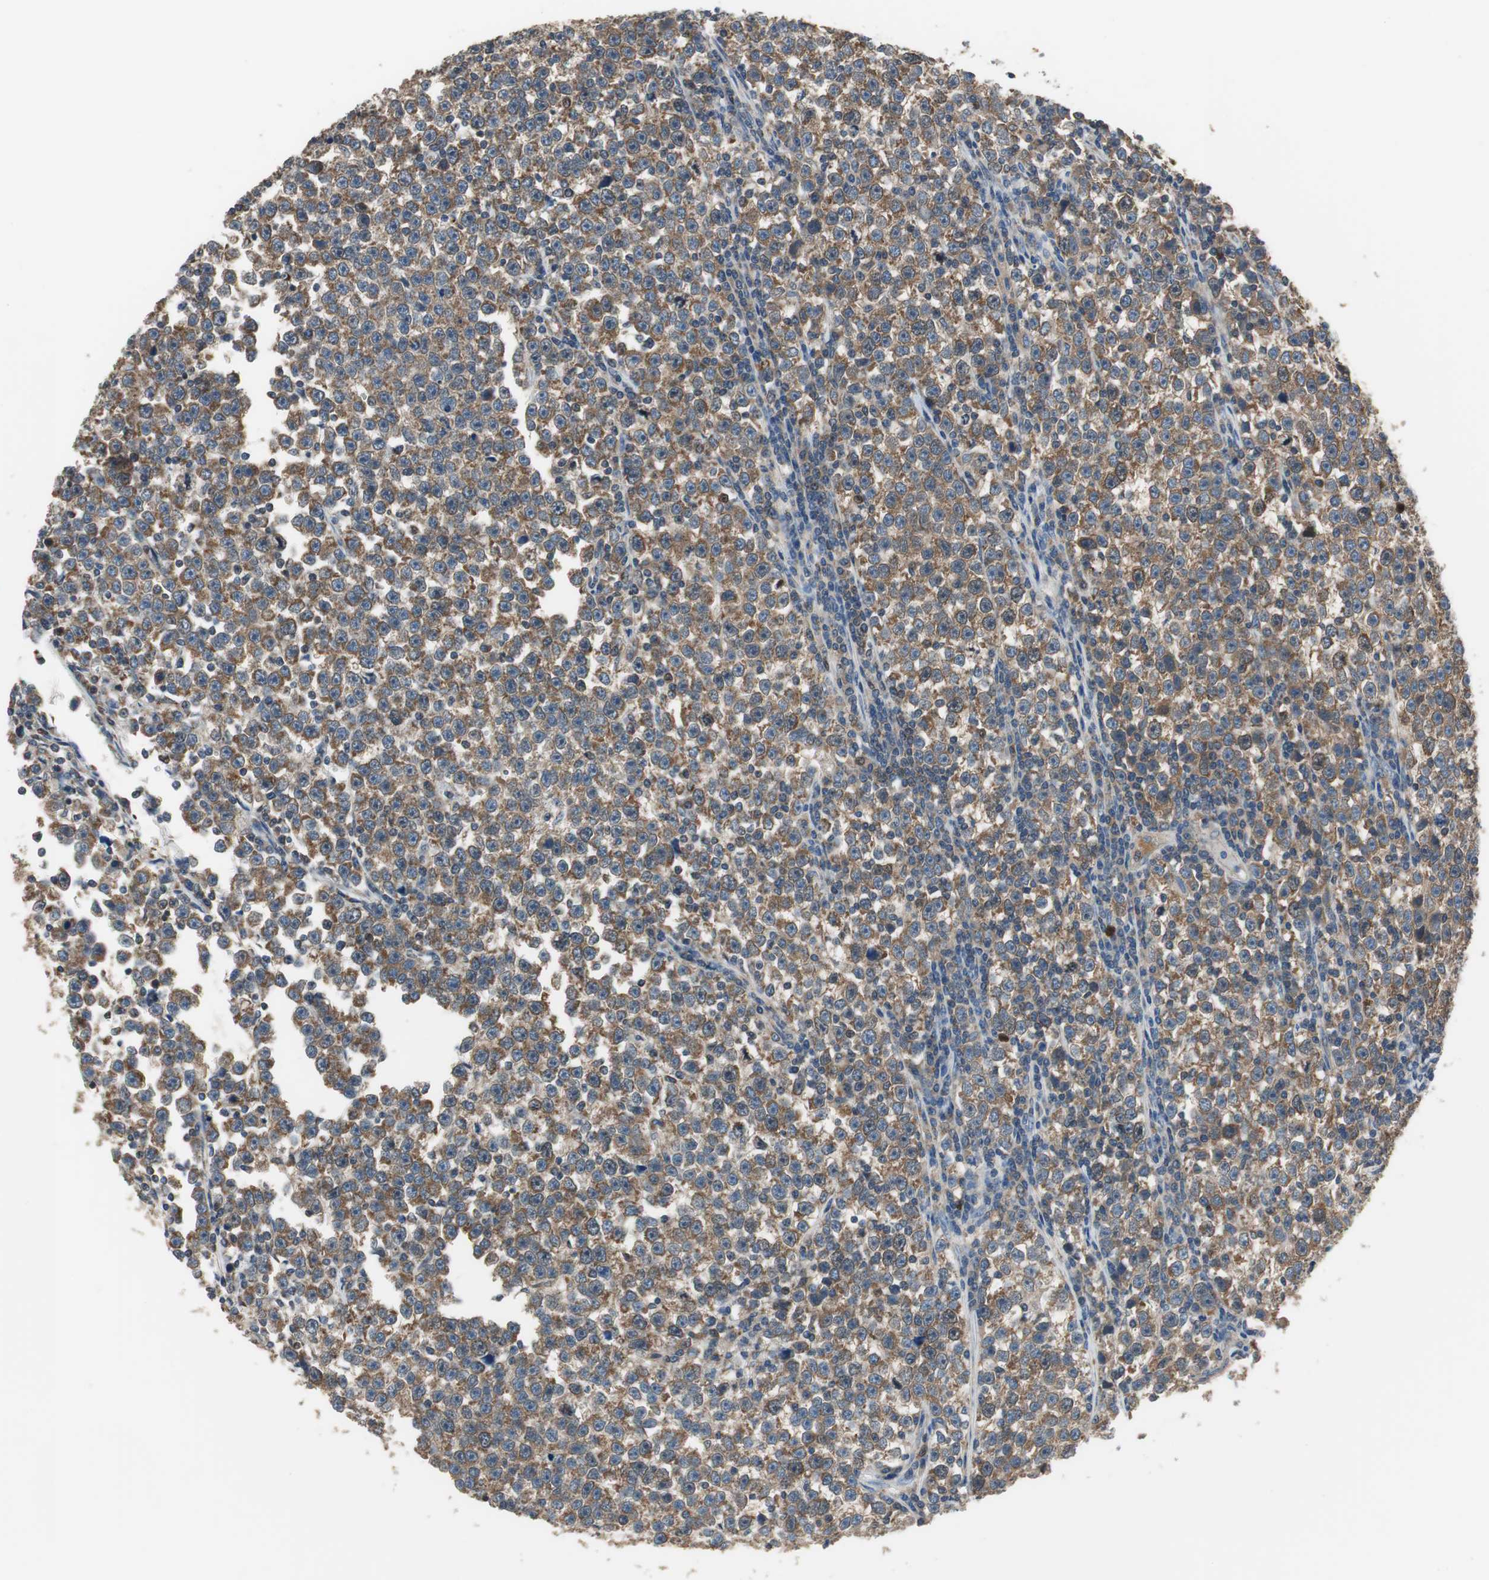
{"staining": {"intensity": "moderate", "quantity": ">75%", "location": "cytoplasmic/membranous"}, "tissue": "testis cancer", "cell_type": "Tumor cells", "image_type": "cancer", "snomed": [{"axis": "morphology", "description": "Seminoma, NOS"}, {"axis": "topography", "description": "Testis"}], "caption": "Protein expression by immunohistochemistry (IHC) shows moderate cytoplasmic/membranous staining in about >75% of tumor cells in seminoma (testis). The protein of interest is stained brown, and the nuclei are stained in blue (DAB IHC with brightfield microscopy, high magnification).", "gene": "PI4KB", "patient": {"sex": "male", "age": 43}}